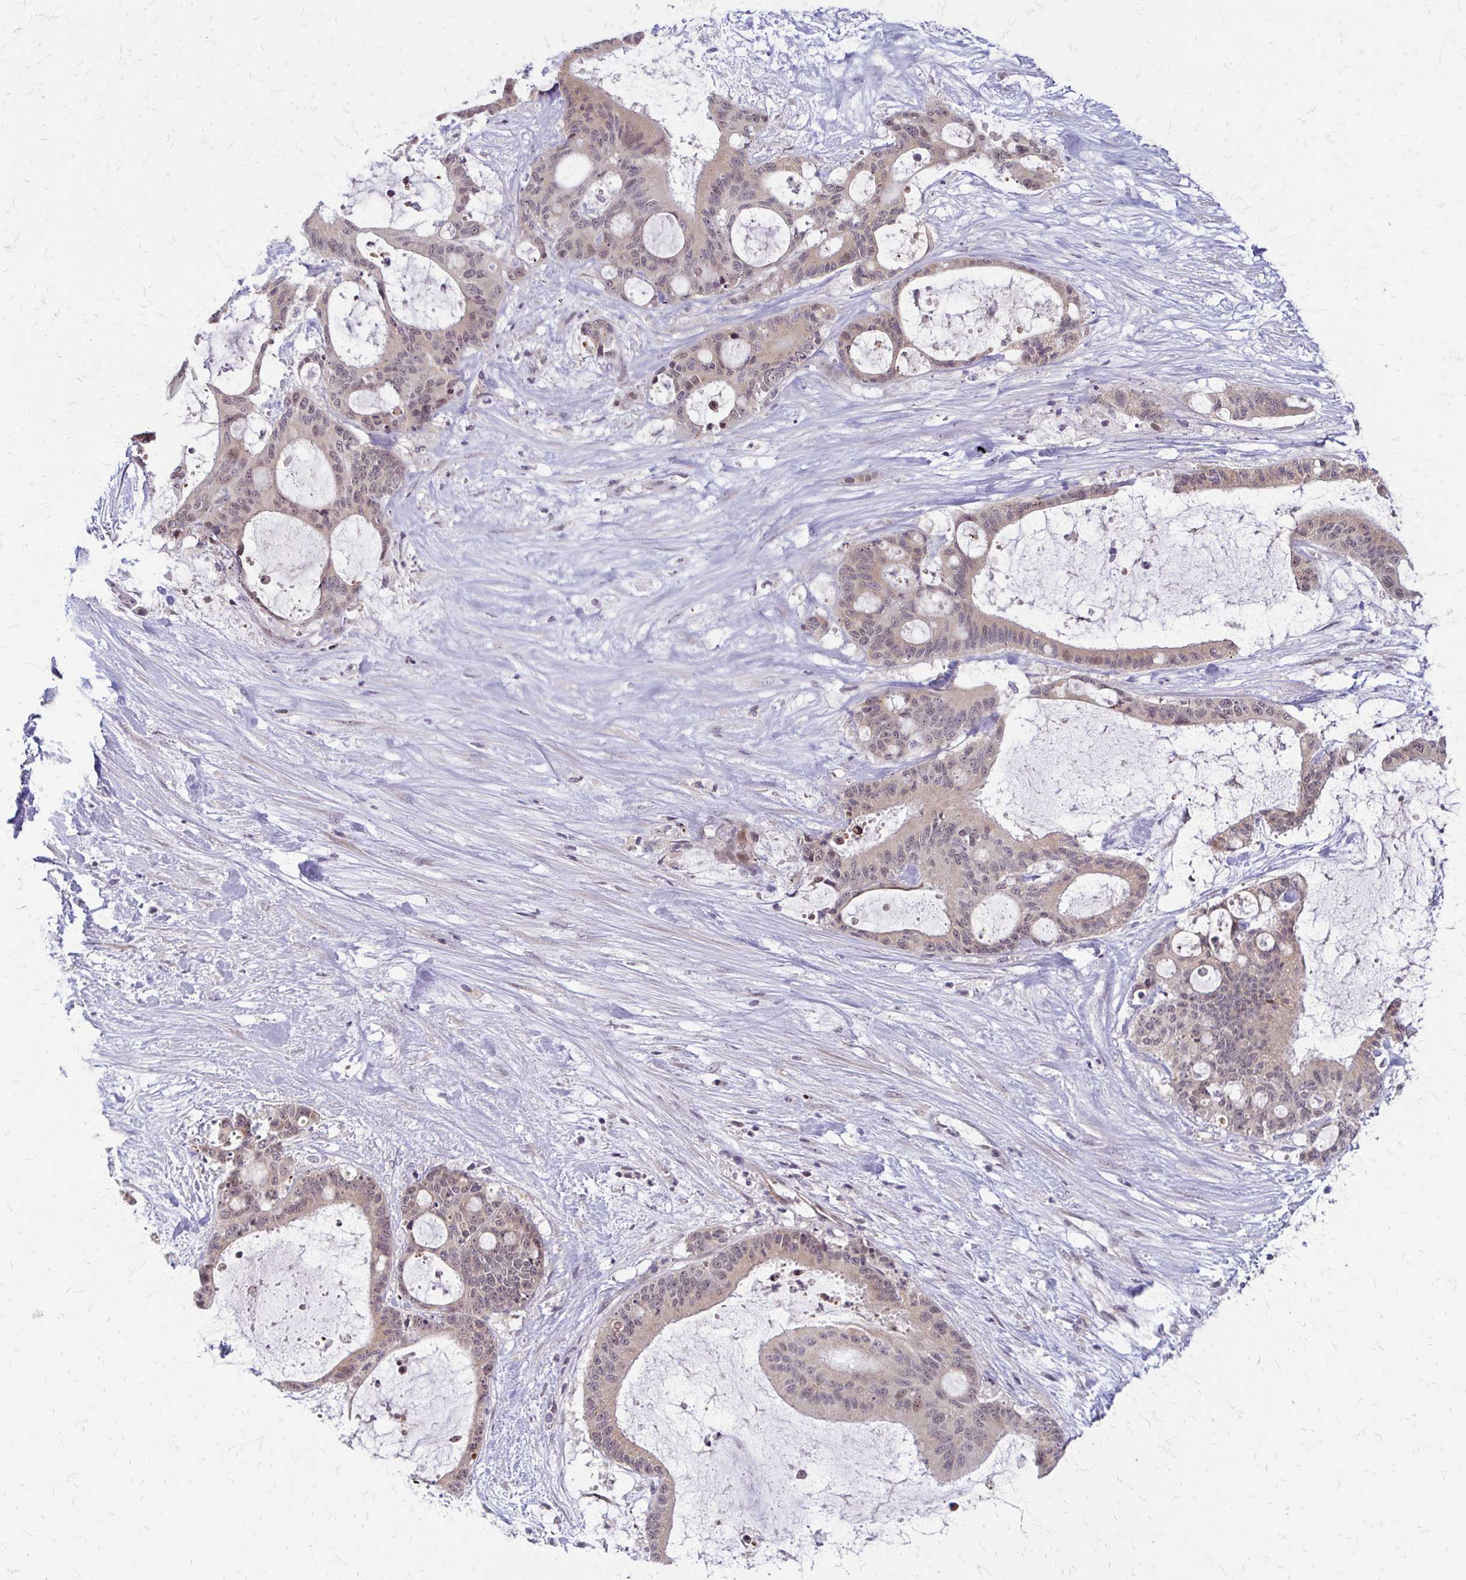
{"staining": {"intensity": "weak", "quantity": ">75%", "location": "cytoplasmic/membranous,nuclear"}, "tissue": "liver cancer", "cell_type": "Tumor cells", "image_type": "cancer", "snomed": [{"axis": "morphology", "description": "Normal tissue, NOS"}, {"axis": "morphology", "description": "Cholangiocarcinoma"}, {"axis": "topography", "description": "Liver"}, {"axis": "topography", "description": "Peripheral nerve tissue"}], "caption": "DAB (3,3'-diaminobenzidine) immunohistochemical staining of cholangiocarcinoma (liver) displays weak cytoplasmic/membranous and nuclear protein staining in about >75% of tumor cells. The staining is performed using DAB brown chromogen to label protein expression. The nuclei are counter-stained blue using hematoxylin.", "gene": "TRIR", "patient": {"sex": "female", "age": 73}}